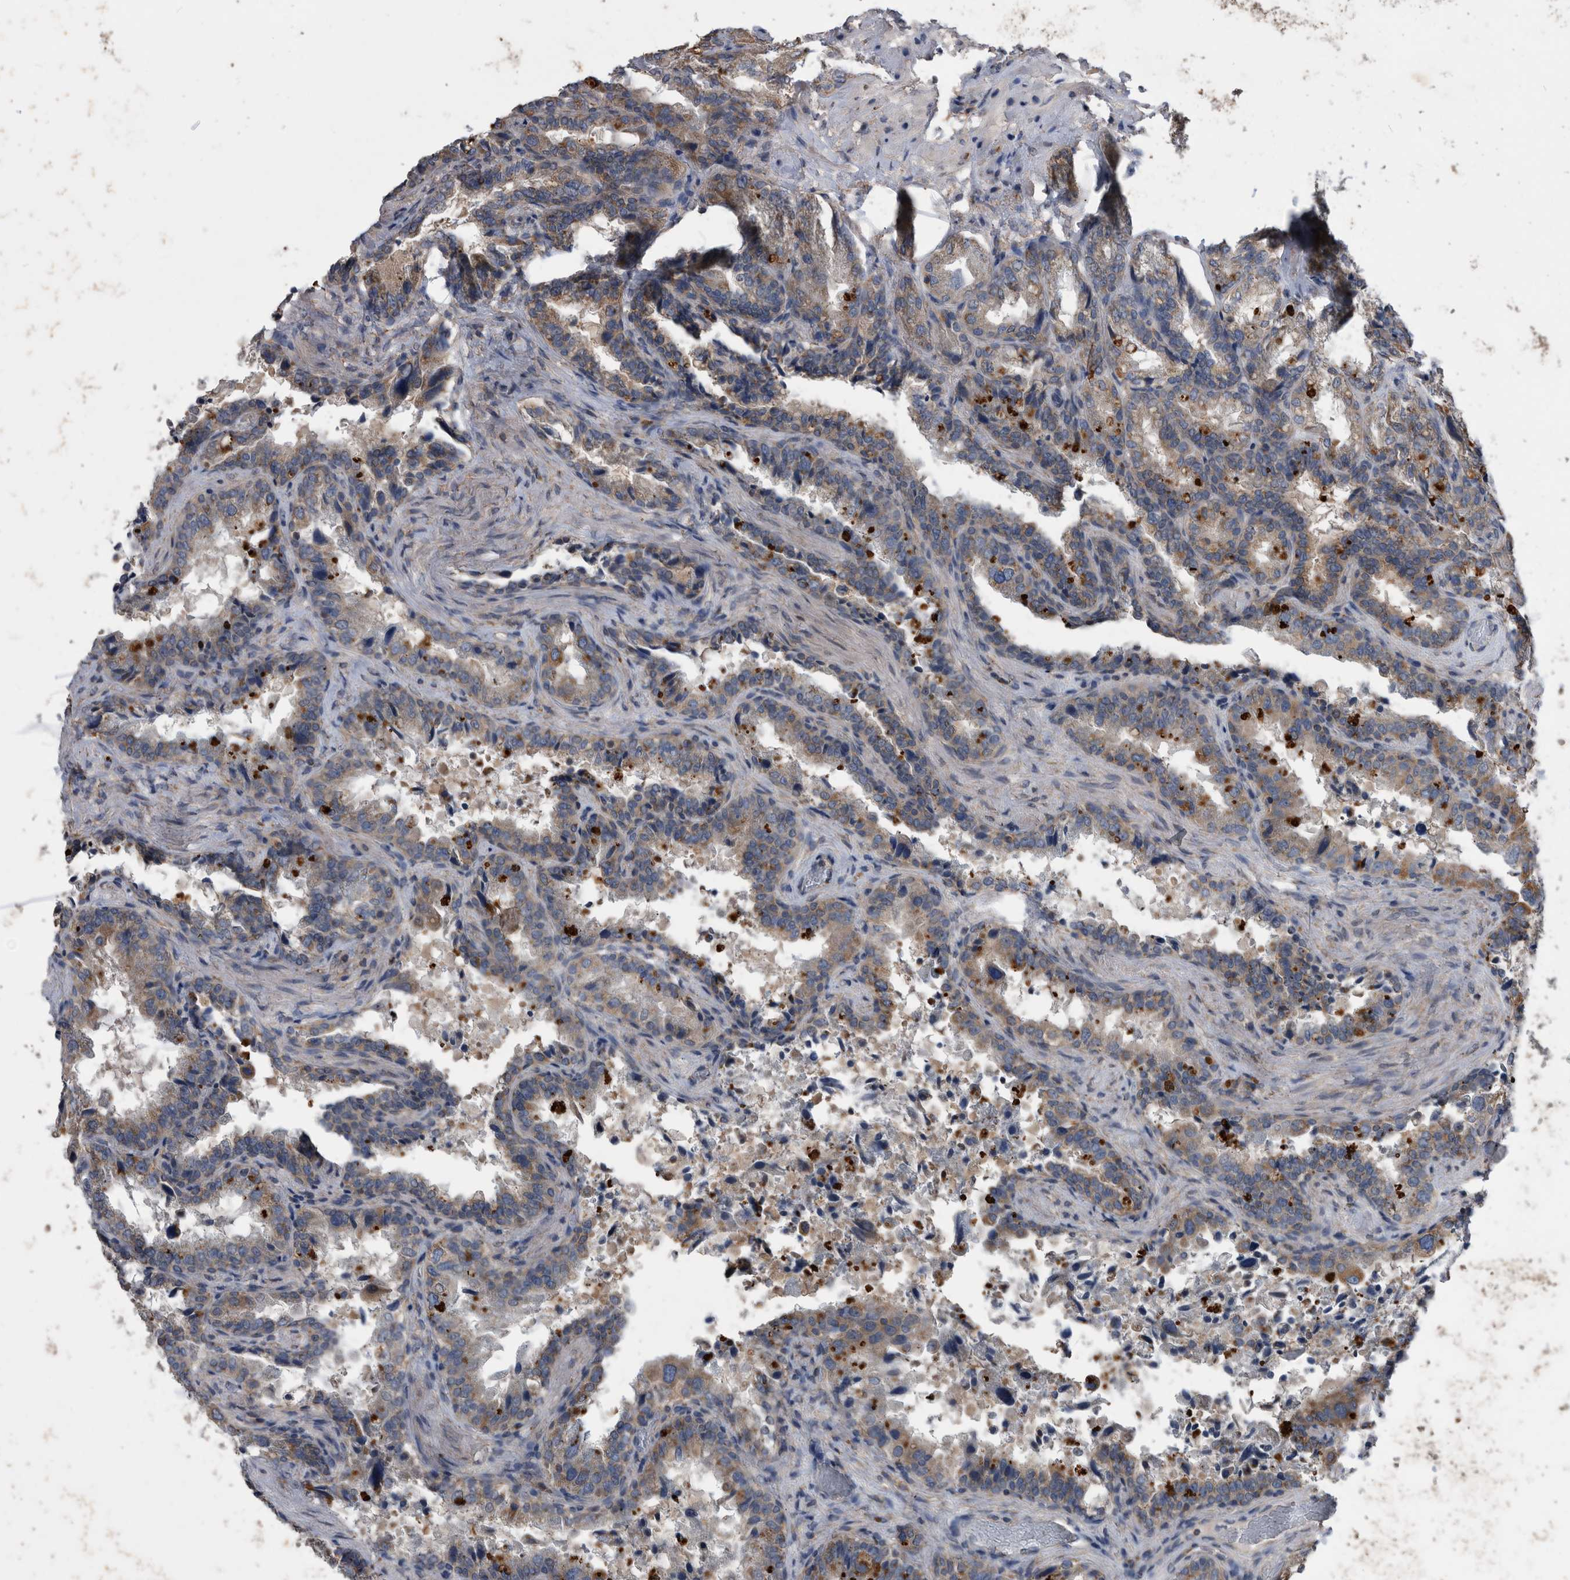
{"staining": {"intensity": "weak", "quantity": ">75%", "location": "cytoplasmic/membranous"}, "tissue": "seminal vesicle", "cell_type": "Glandular cells", "image_type": "normal", "snomed": [{"axis": "morphology", "description": "Normal tissue, NOS"}, {"axis": "topography", "description": "Seminal veicle"}, {"axis": "topography", "description": "Peripheral nerve tissue"}], "caption": "Glandular cells reveal low levels of weak cytoplasmic/membranous expression in approximately >75% of cells in normal human seminal vesicle.", "gene": "NRBP1", "patient": {"sex": "male", "age": 63}}